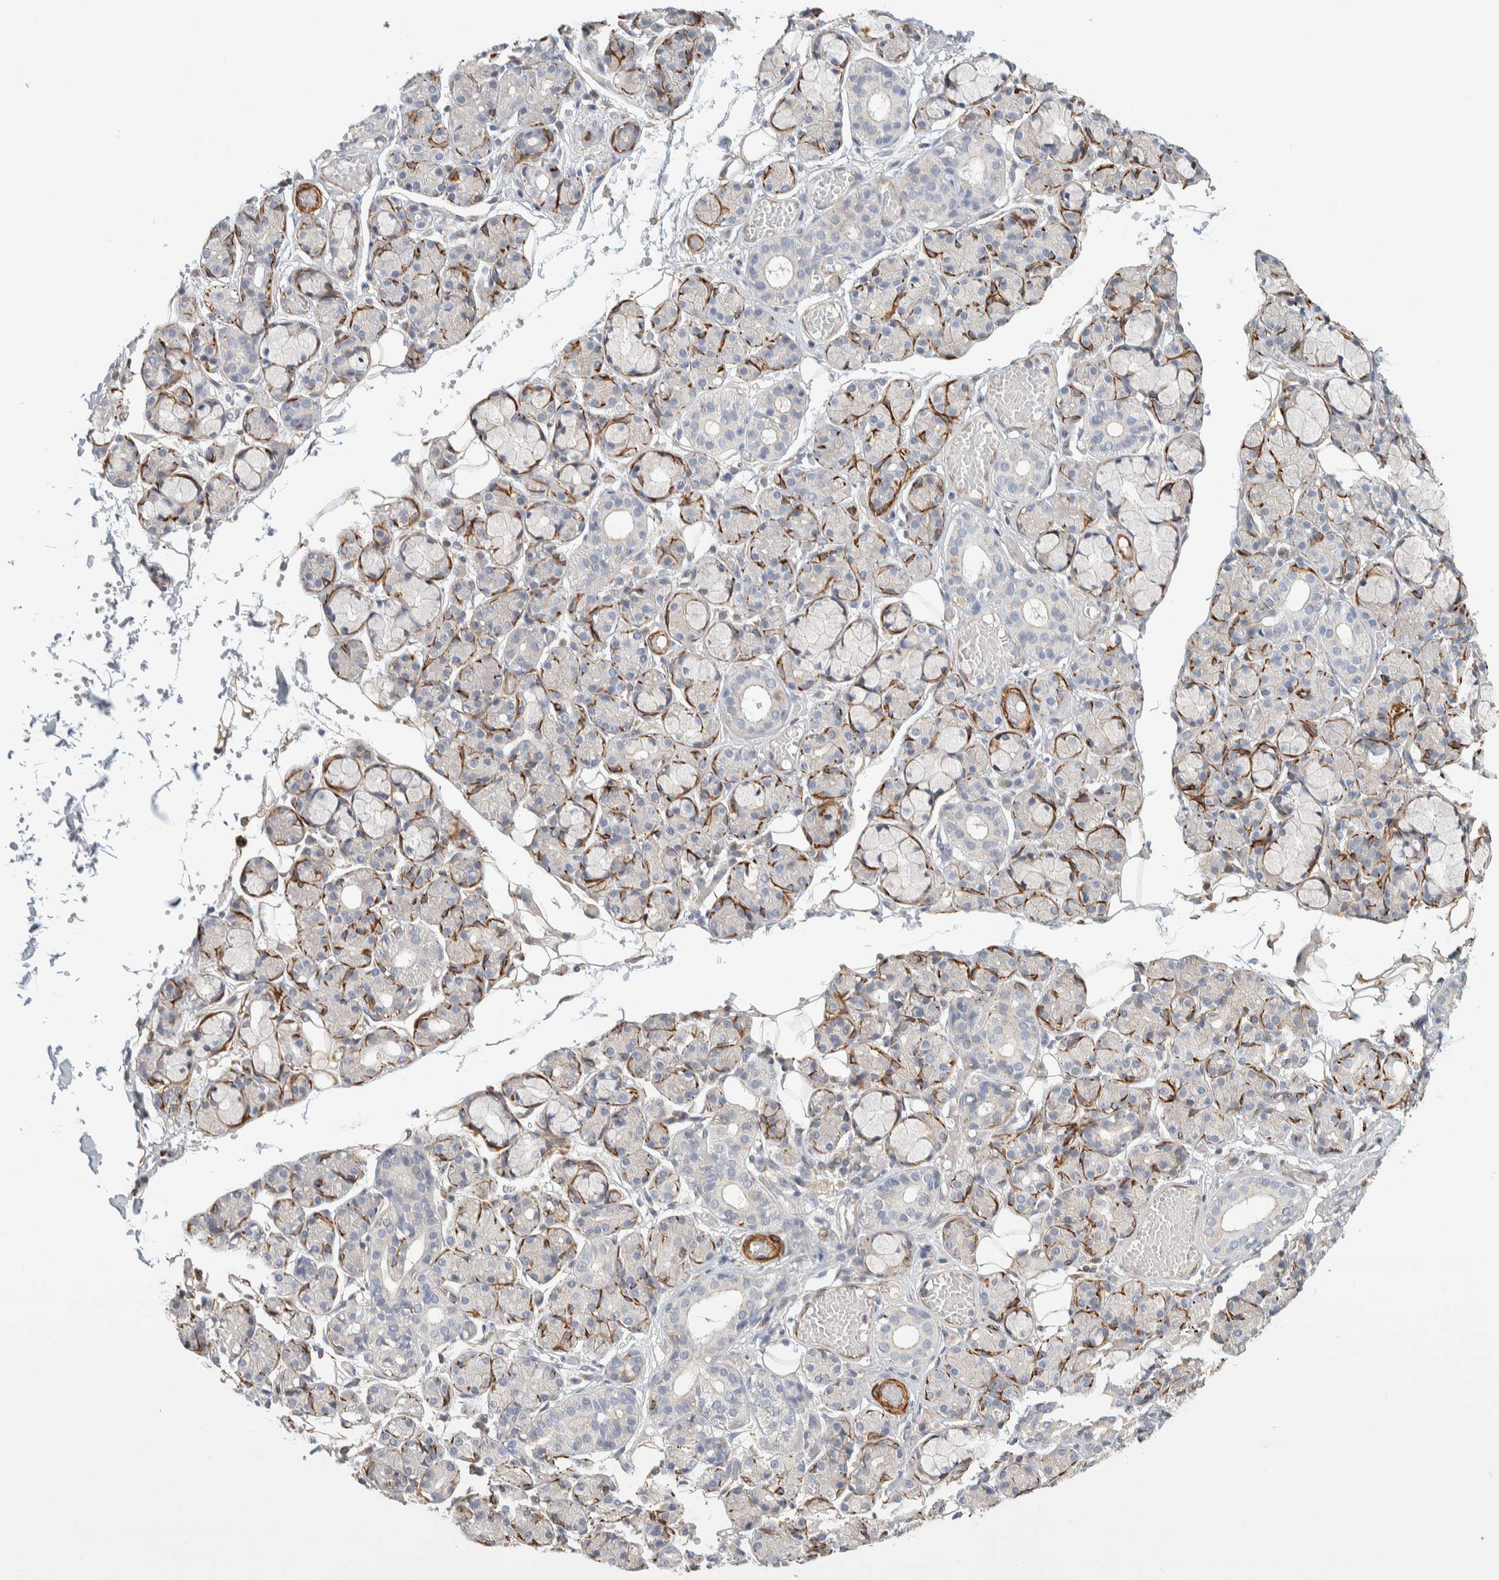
{"staining": {"intensity": "negative", "quantity": "none", "location": "none"}, "tissue": "salivary gland", "cell_type": "Glandular cells", "image_type": "normal", "snomed": [{"axis": "morphology", "description": "Normal tissue, NOS"}, {"axis": "topography", "description": "Salivary gland"}], "caption": "This is an immunohistochemistry (IHC) photomicrograph of unremarkable salivary gland. There is no positivity in glandular cells.", "gene": "CDR2", "patient": {"sex": "male", "age": 63}}